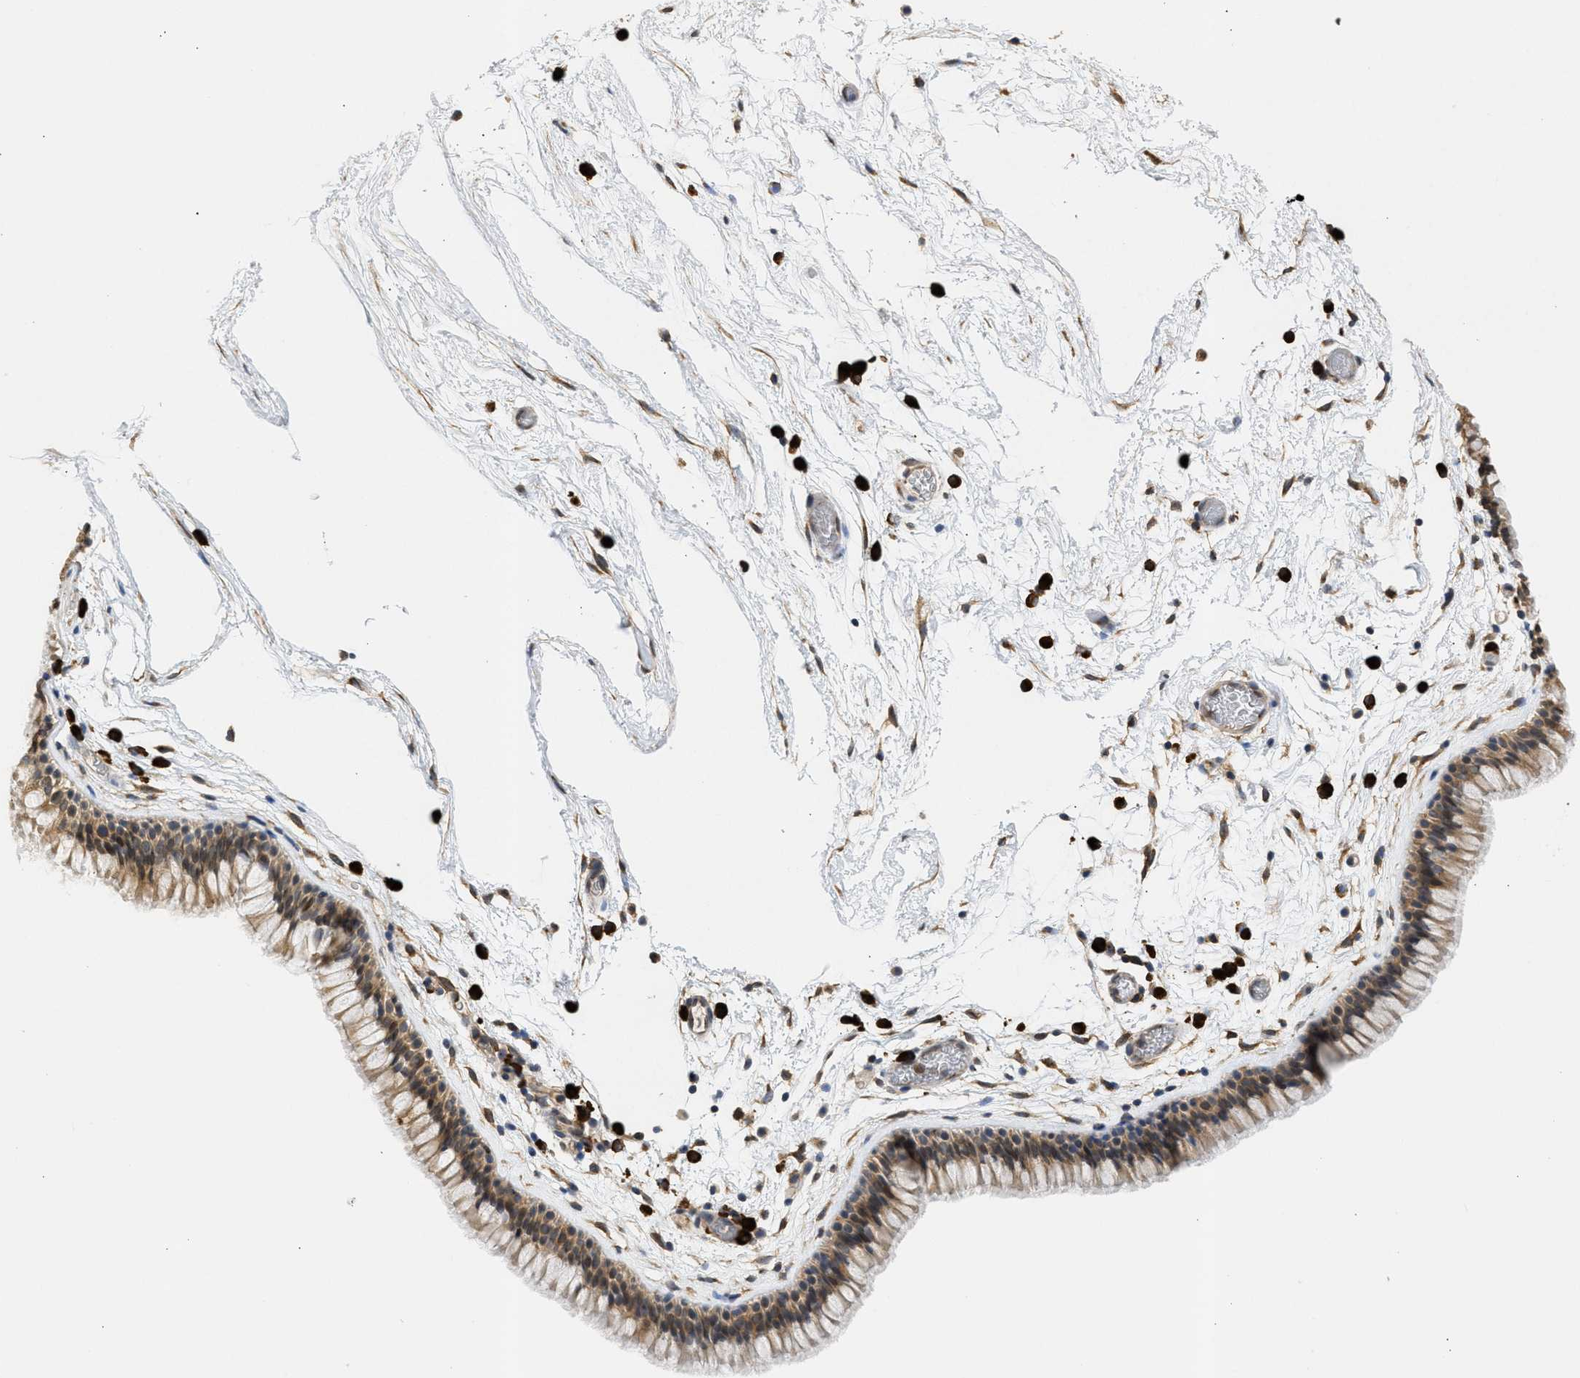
{"staining": {"intensity": "strong", "quantity": ">75%", "location": "cytoplasmic/membranous"}, "tissue": "nasopharynx", "cell_type": "Respiratory epithelial cells", "image_type": "normal", "snomed": [{"axis": "morphology", "description": "Normal tissue, NOS"}, {"axis": "morphology", "description": "Inflammation, NOS"}, {"axis": "topography", "description": "Nasopharynx"}], "caption": "Immunohistochemistry (IHC) of benign human nasopharynx demonstrates high levels of strong cytoplasmic/membranous staining in approximately >75% of respiratory epithelial cells.", "gene": "DNAJC1", "patient": {"sex": "male", "age": 48}}